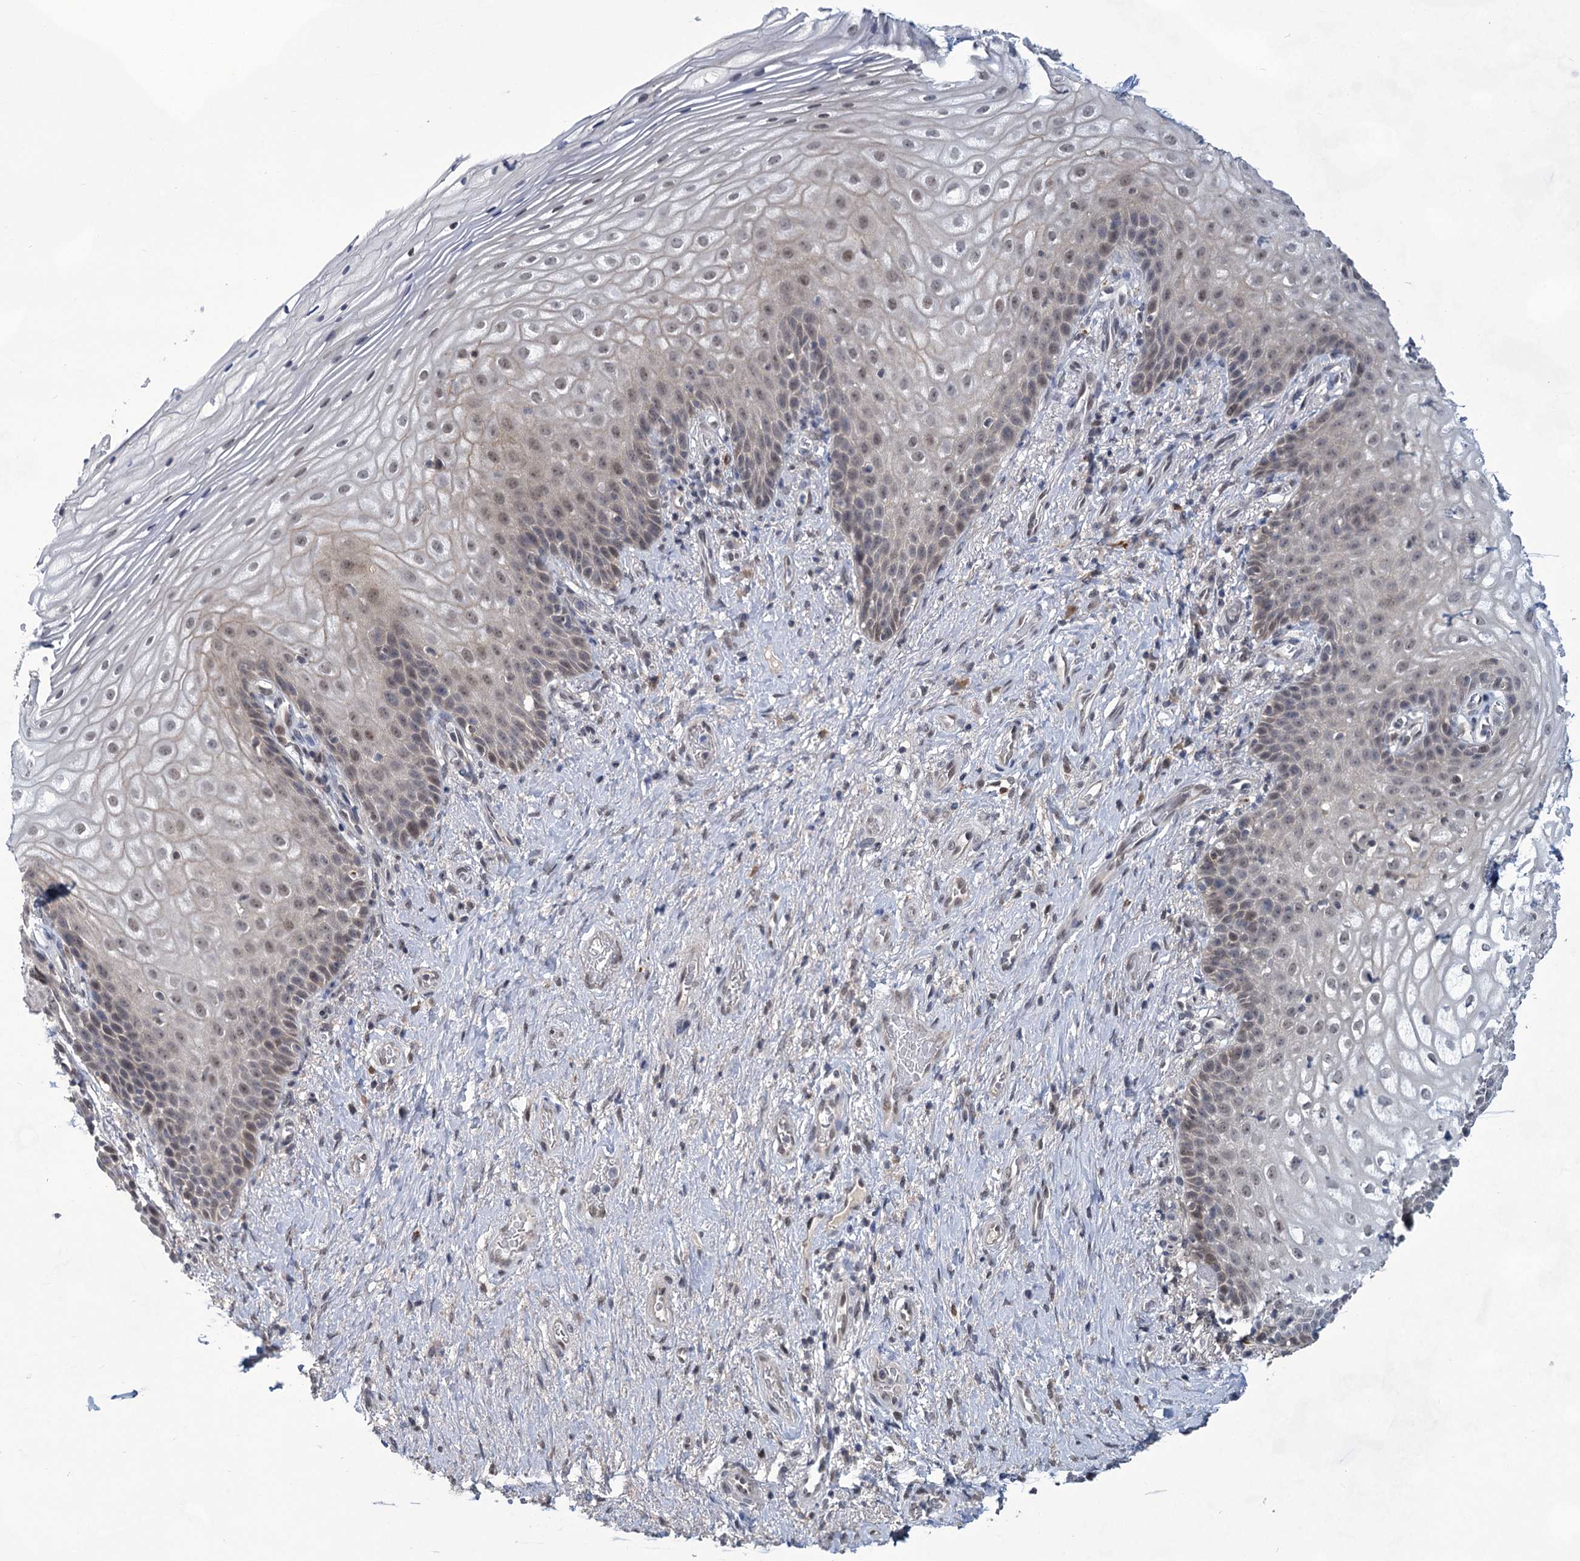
{"staining": {"intensity": "negative", "quantity": "none", "location": "none"}, "tissue": "vagina", "cell_type": "Squamous epithelial cells", "image_type": "normal", "snomed": [{"axis": "morphology", "description": "Normal tissue, NOS"}, {"axis": "topography", "description": "Vagina"}], "caption": "Immunohistochemical staining of benign vagina demonstrates no significant expression in squamous epithelial cells.", "gene": "TTC17", "patient": {"sex": "female", "age": 60}}